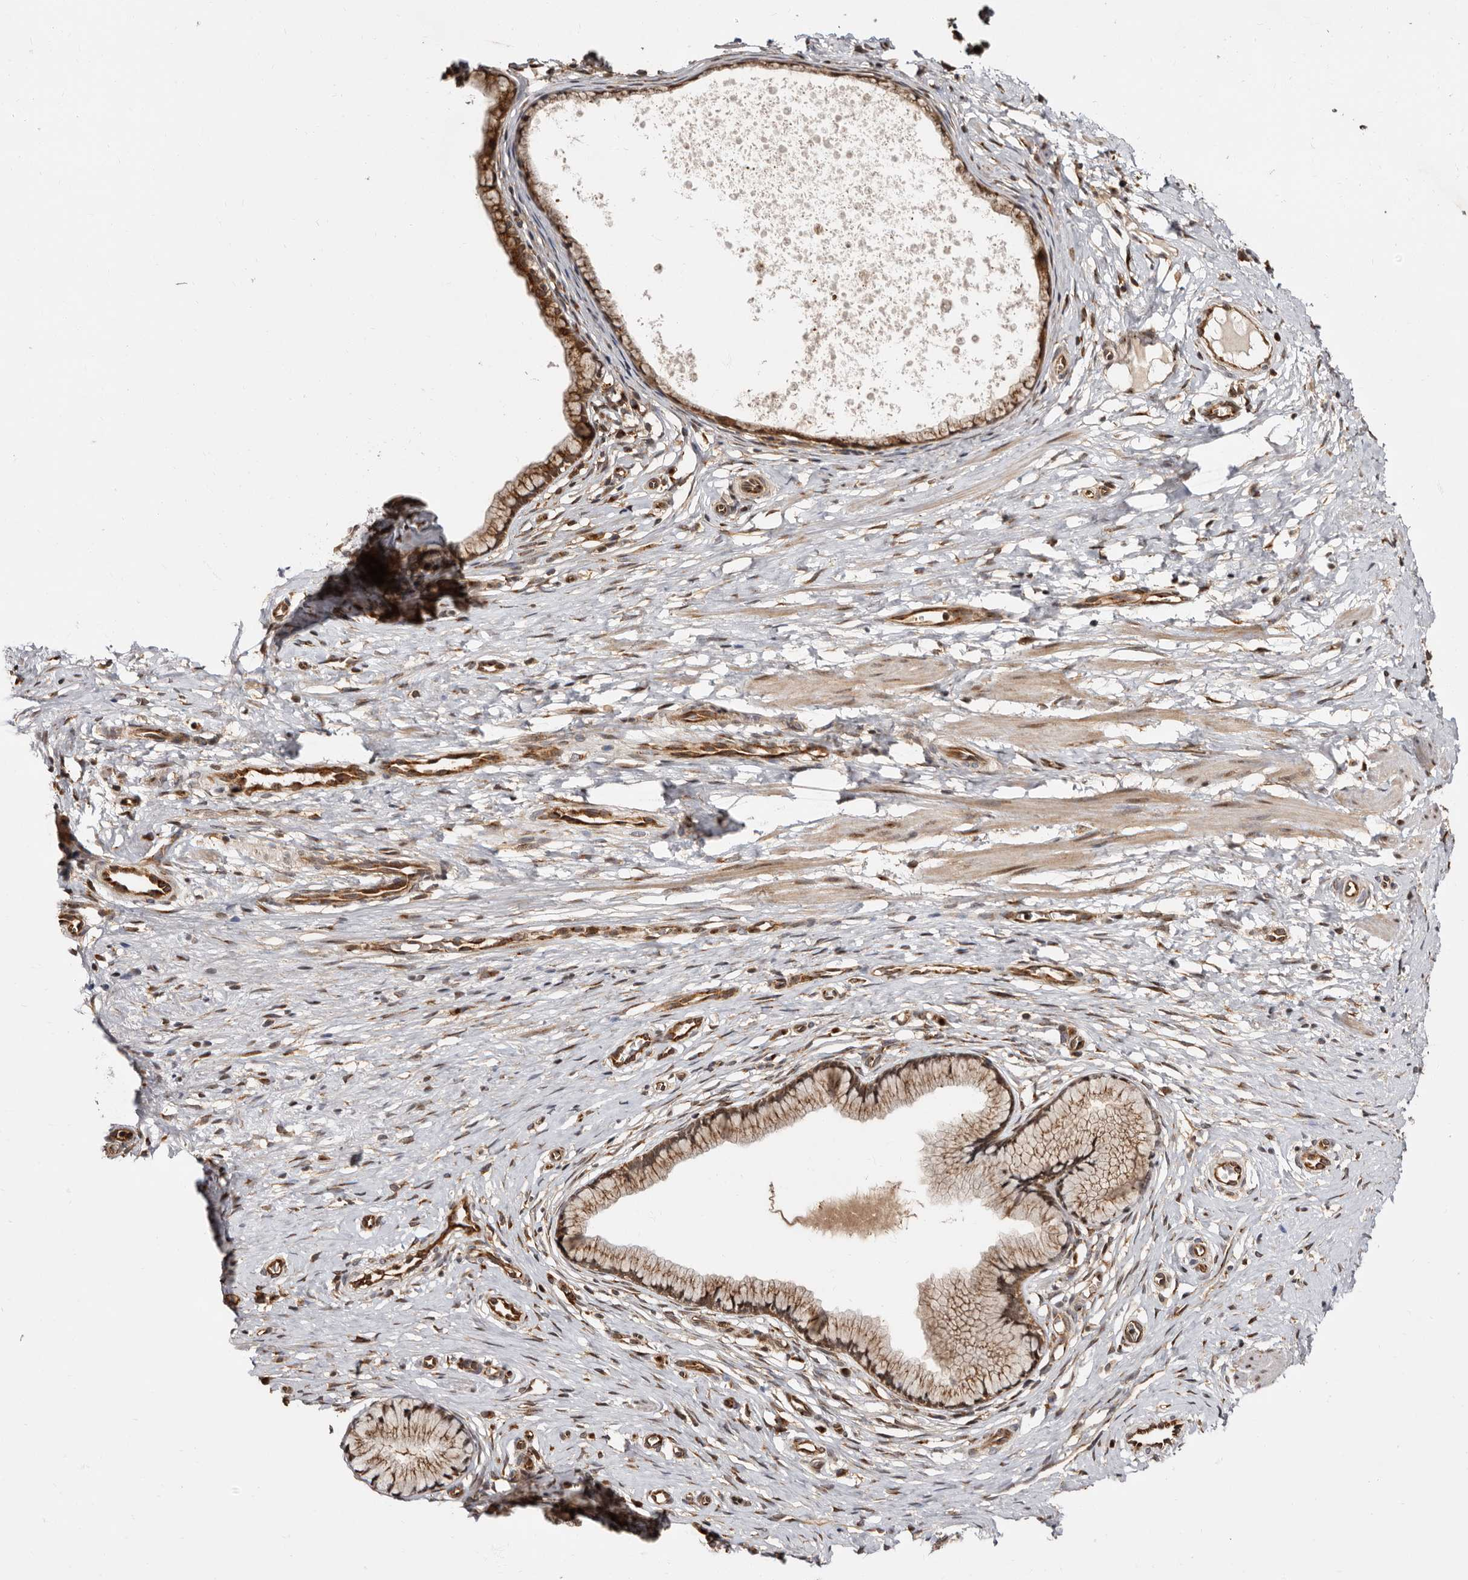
{"staining": {"intensity": "strong", "quantity": ">75%", "location": "cytoplasmic/membranous"}, "tissue": "cervix", "cell_type": "Glandular cells", "image_type": "normal", "snomed": [{"axis": "morphology", "description": "Normal tissue, NOS"}, {"axis": "topography", "description": "Cervix"}], "caption": "Cervix stained with a brown dye shows strong cytoplasmic/membranous positive expression in about >75% of glandular cells.", "gene": "GPR27", "patient": {"sex": "female", "age": 36}}